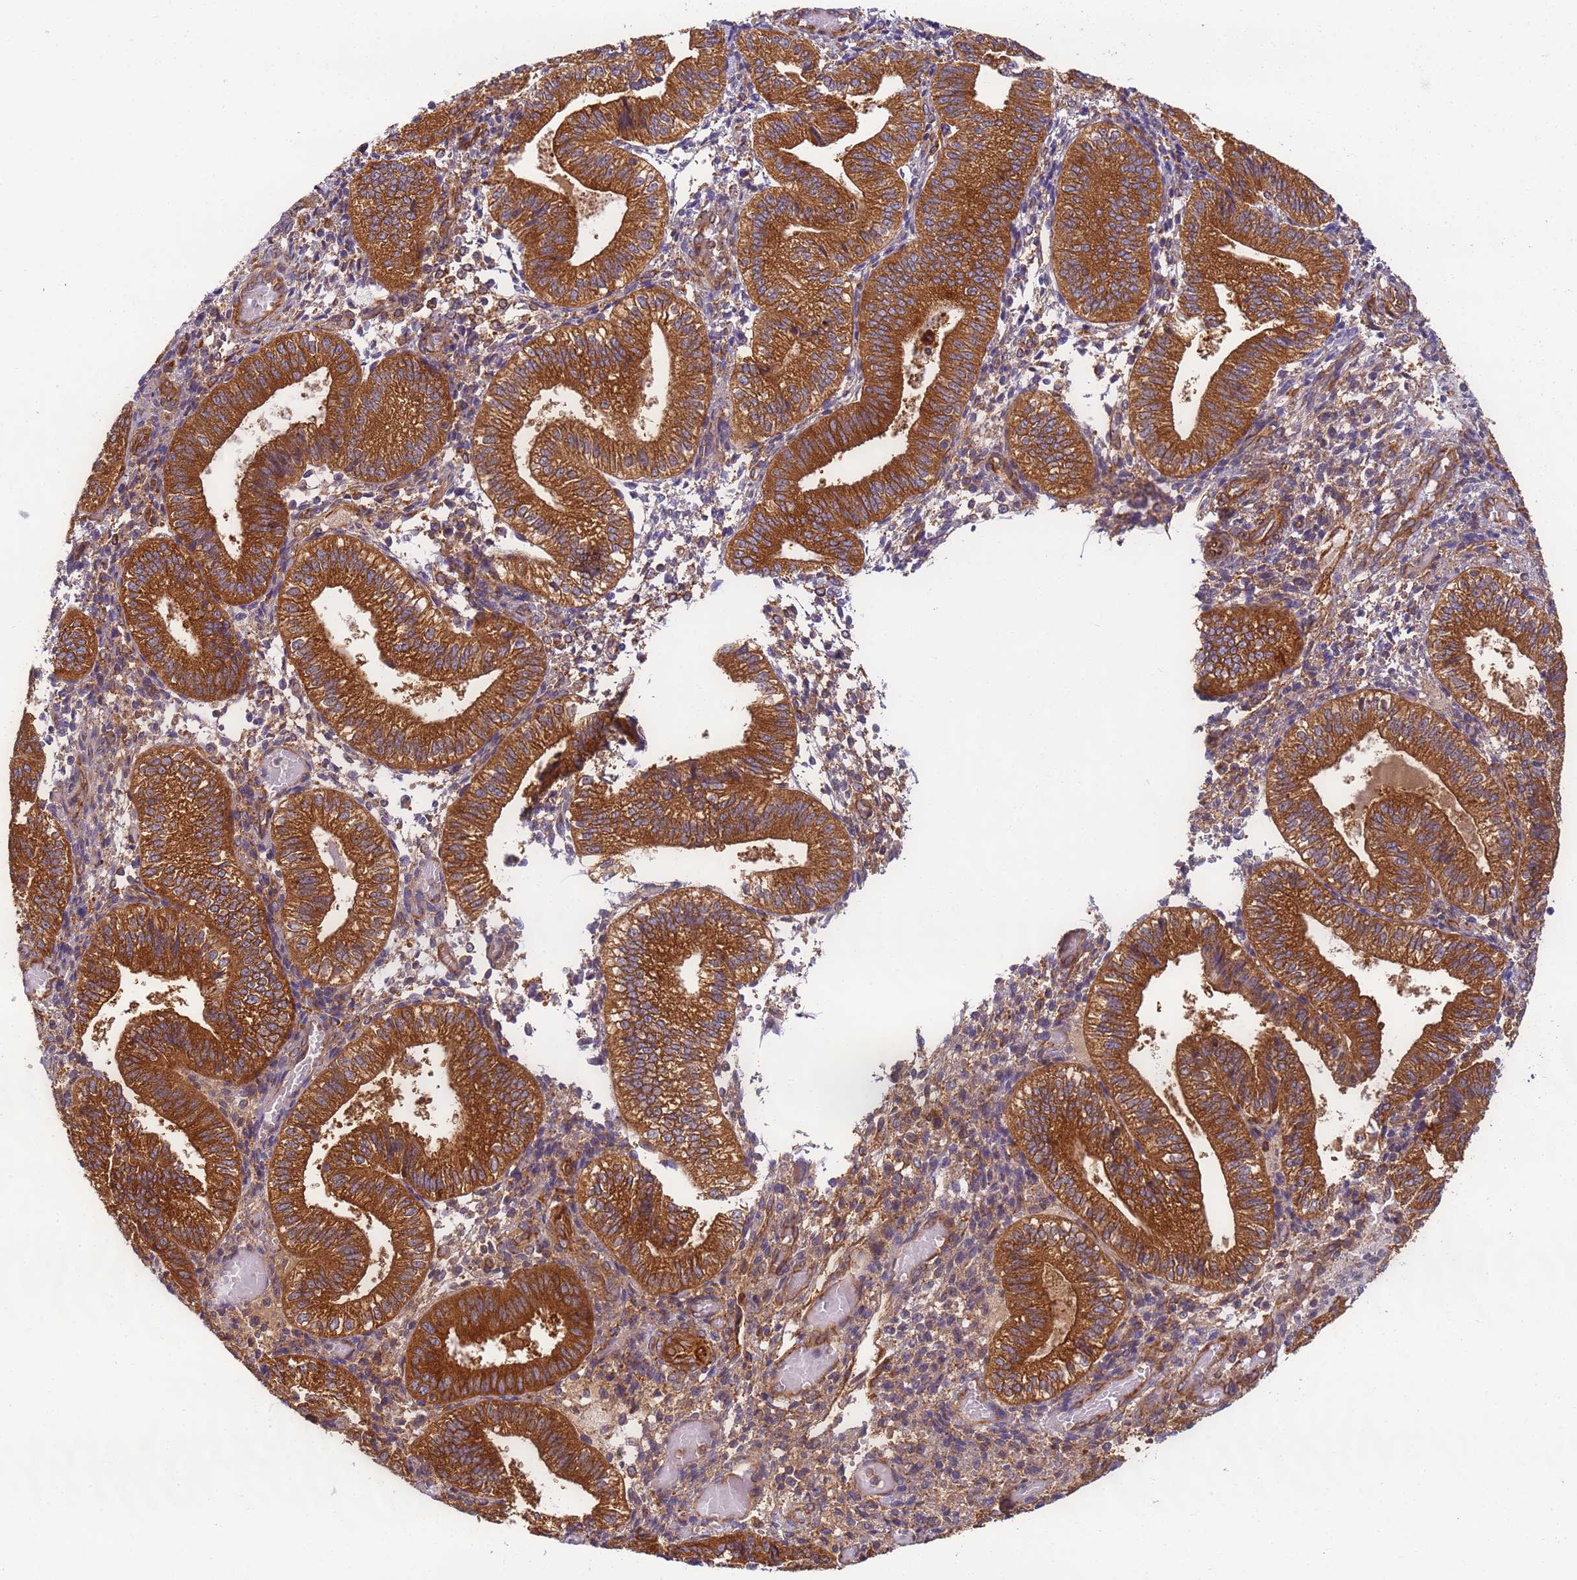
{"staining": {"intensity": "moderate", "quantity": ">75%", "location": "cytoplasmic/membranous"}, "tissue": "endometrium", "cell_type": "Cells in endometrial stroma", "image_type": "normal", "snomed": [{"axis": "morphology", "description": "Normal tissue, NOS"}, {"axis": "topography", "description": "Endometrium"}], "caption": "An immunohistochemistry histopathology image of benign tissue is shown. Protein staining in brown shows moderate cytoplasmic/membranous positivity in endometrium within cells in endometrial stroma.", "gene": "DYNC1I2", "patient": {"sex": "female", "age": 34}}